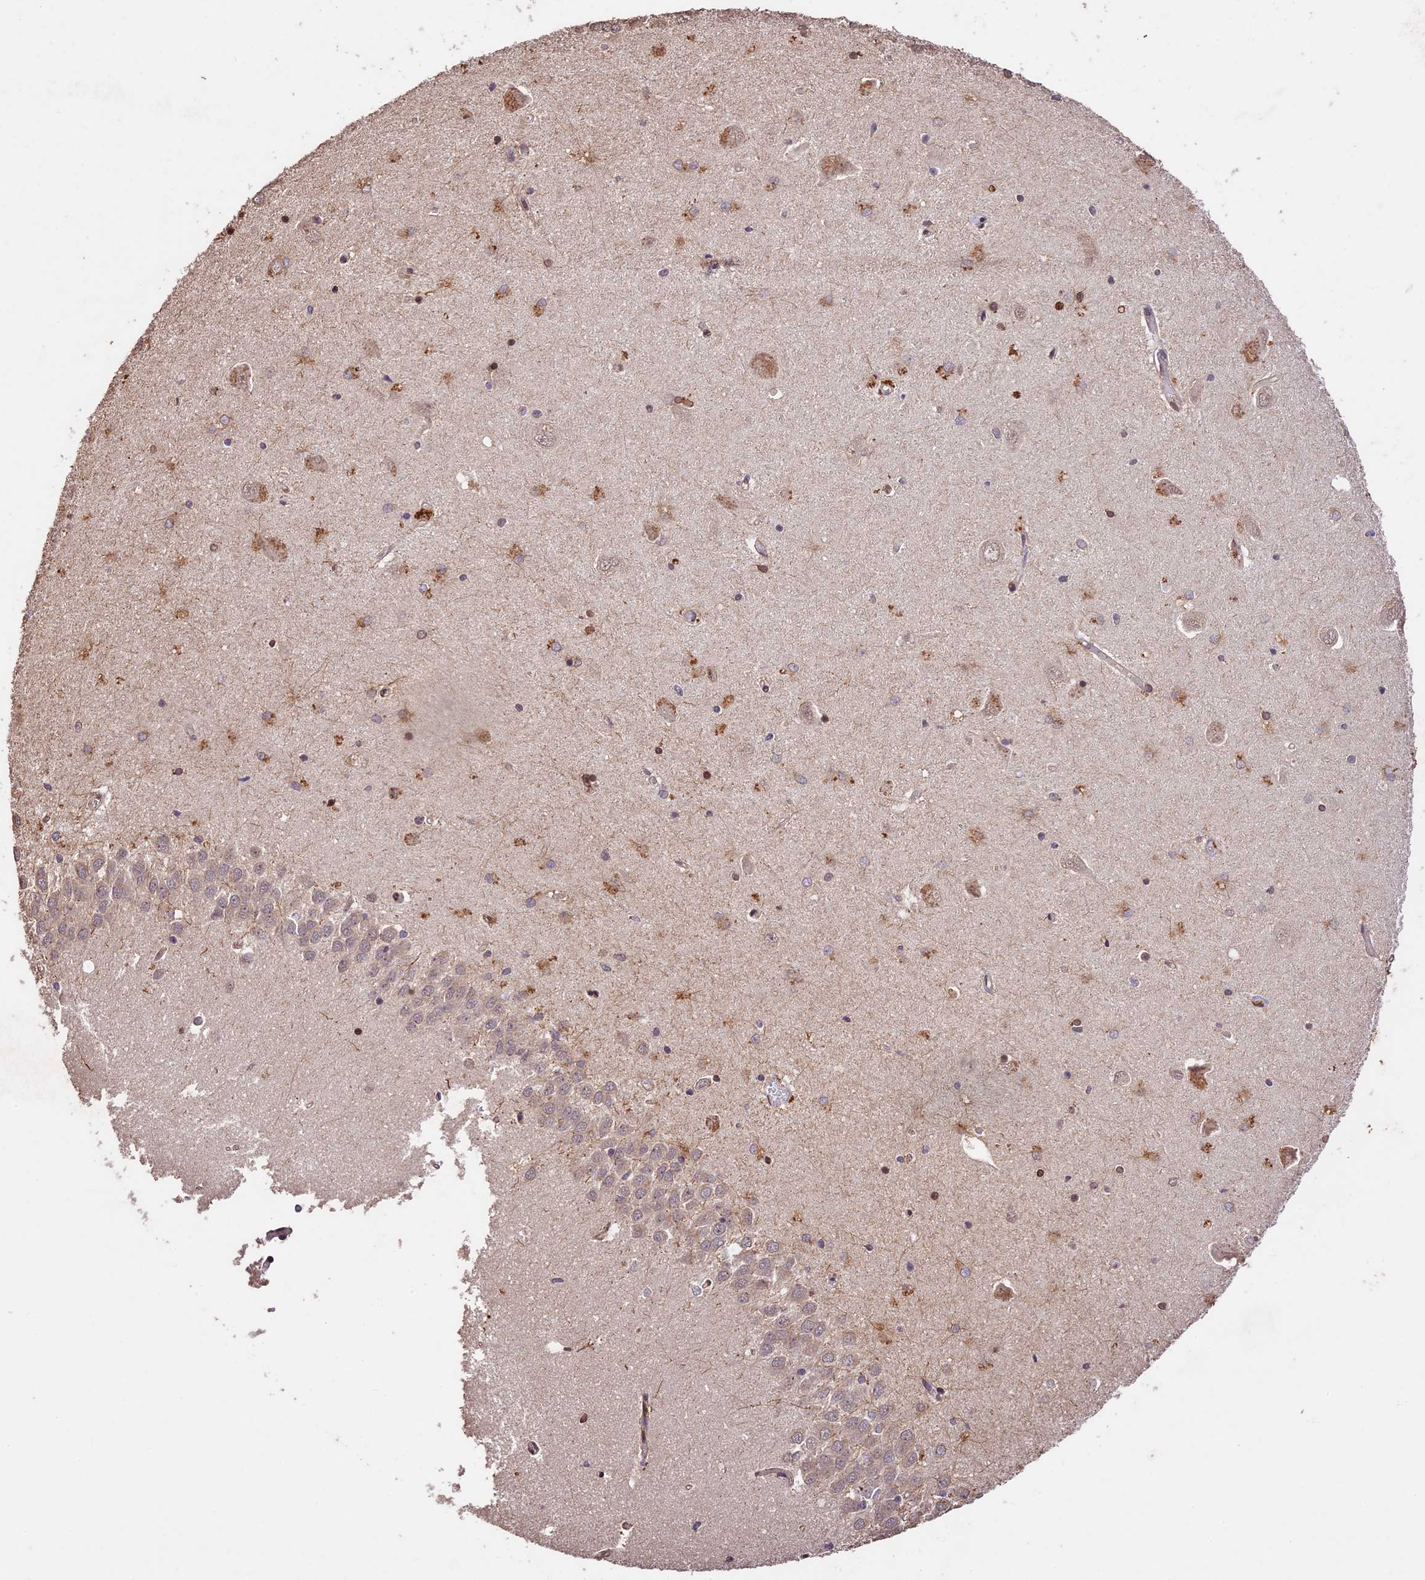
{"staining": {"intensity": "moderate", "quantity": "<25%", "location": "nuclear"}, "tissue": "hippocampus", "cell_type": "Glial cells", "image_type": "normal", "snomed": [{"axis": "morphology", "description": "Normal tissue, NOS"}, {"axis": "topography", "description": "Hippocampus"}], "caption": "Immunohistochemical staining of normal hippocampus displays <25% levels of moderate nuclear protein positivity in approximately <25% of glial cells. Using DAB (brown) and hematoxylin (blue) stains, captured at high magnification using brightfield microscopy.", "gene": "CDKN2AIP", "patient": {"sex": "male", "age": 45}}